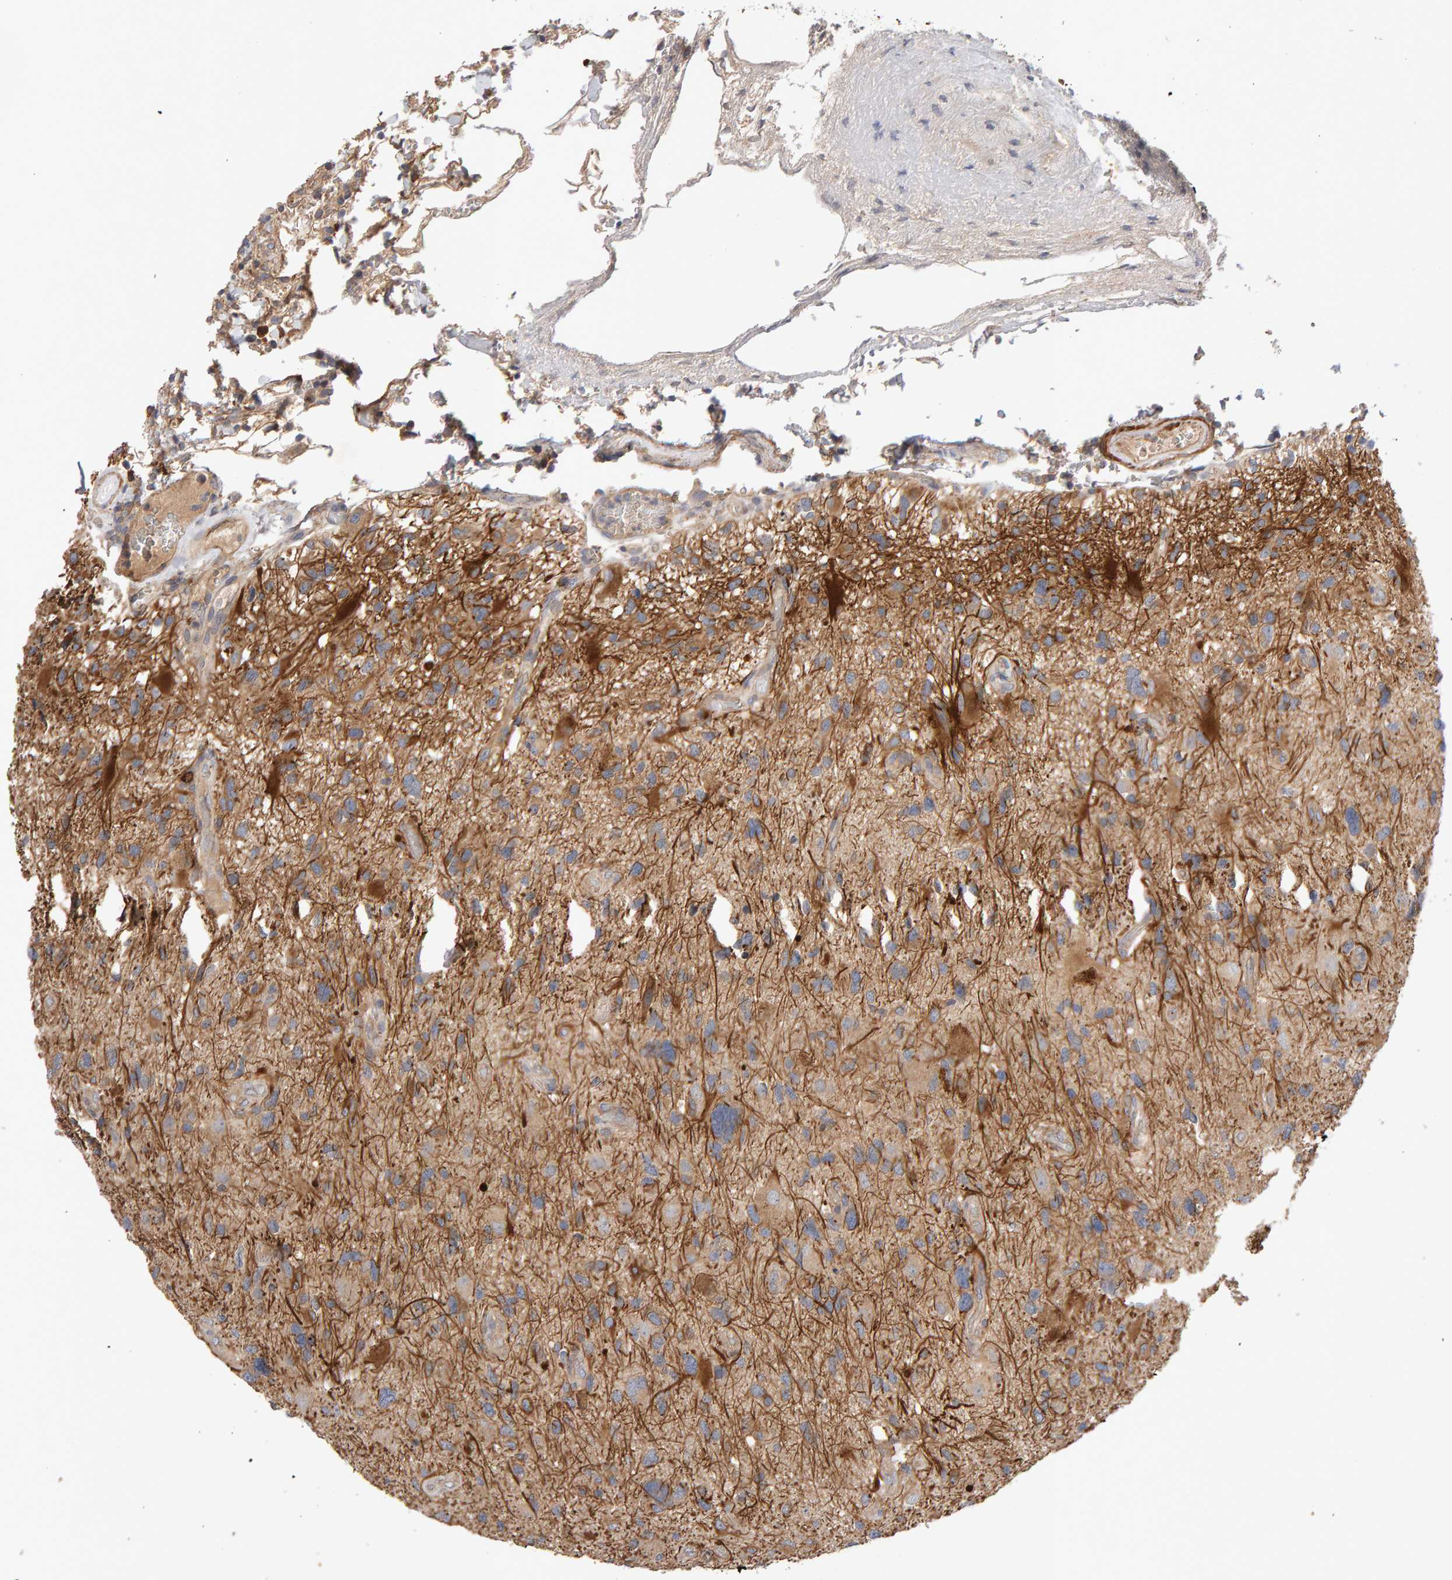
{"staining": {"intensity": "moderate", "quantity": ">75%", "location": "cytoplasmic/membranous"}, "tissue": "glioma", "cell_type": "Tumor cells", "image_type": "cancer", "snomed": [{"axis": "morphology", "description": "Glioma, malignant, High grade"}, {"axis": "topography", "description": "Brain"}], "caption": "Brown immunohistochemical staining in high-grade glioma (malignant) shows moderate cytoplasmic/membranous positivity in approximately >75% of tumor cells.", "gene": "RNF19A", "patient": {"sex": "male", "age": 33}}